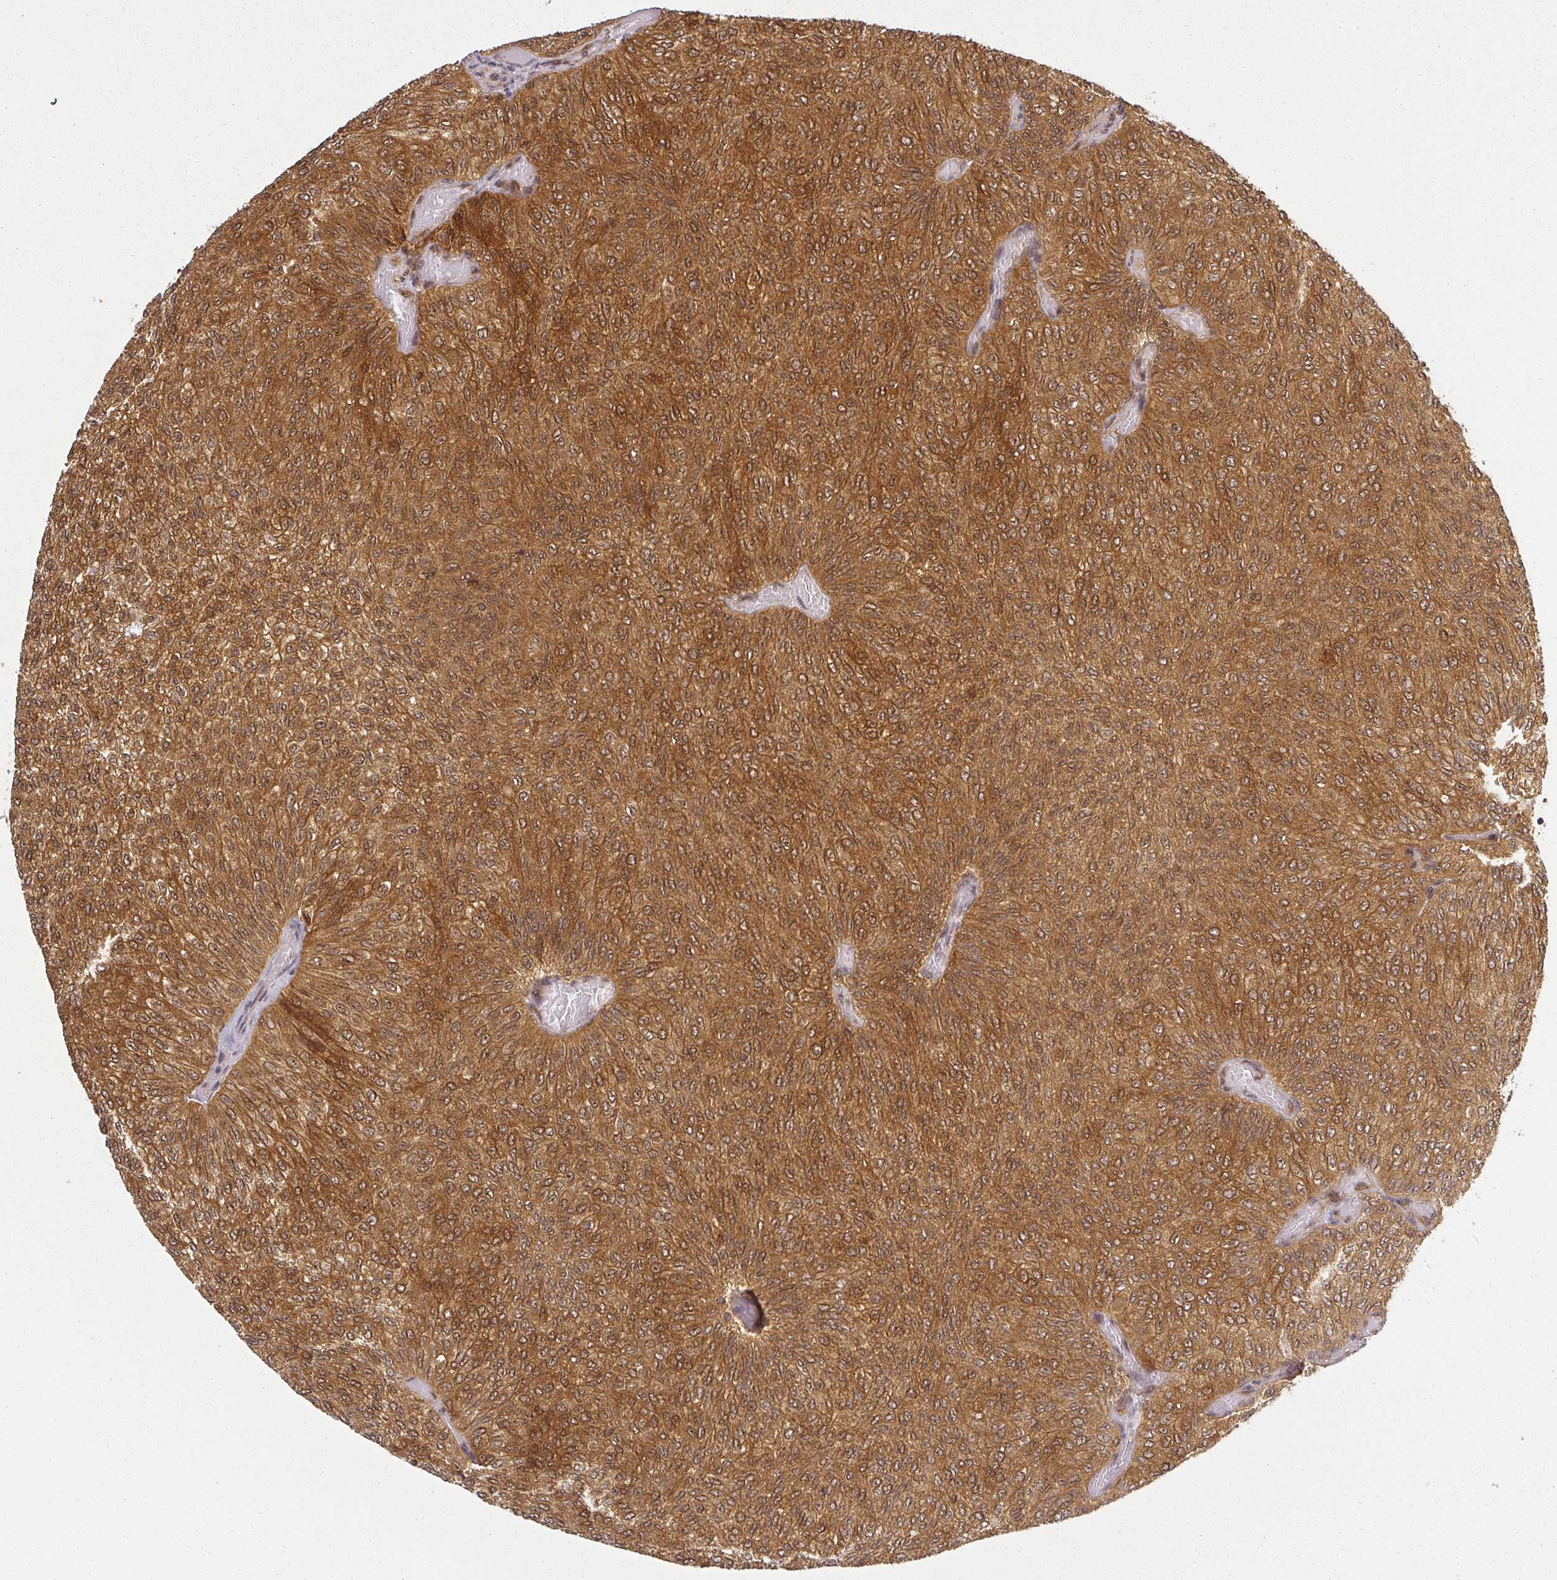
{"staining": {"intensity": "strong", "quantity": ">75%", "location": "cytoplasmic/membranous"}, "tissue": "urothelial cancer", "cell_type": "Tumor cells", "image_type": "cancer", "snomed": [{"axis": "morphology", "description": "Urothelial carcinoma, Low grade"}, {"axis": "topography", "description": "Urinary bladder"}], "caption": "A brown stain highlights strong cytoplasmic/membranous positivity of a protein in human low-grade urothelial carcinoma tumor cells.", "gene": "PPP6R3", "patient": {"sex": "male", "age": 78}}